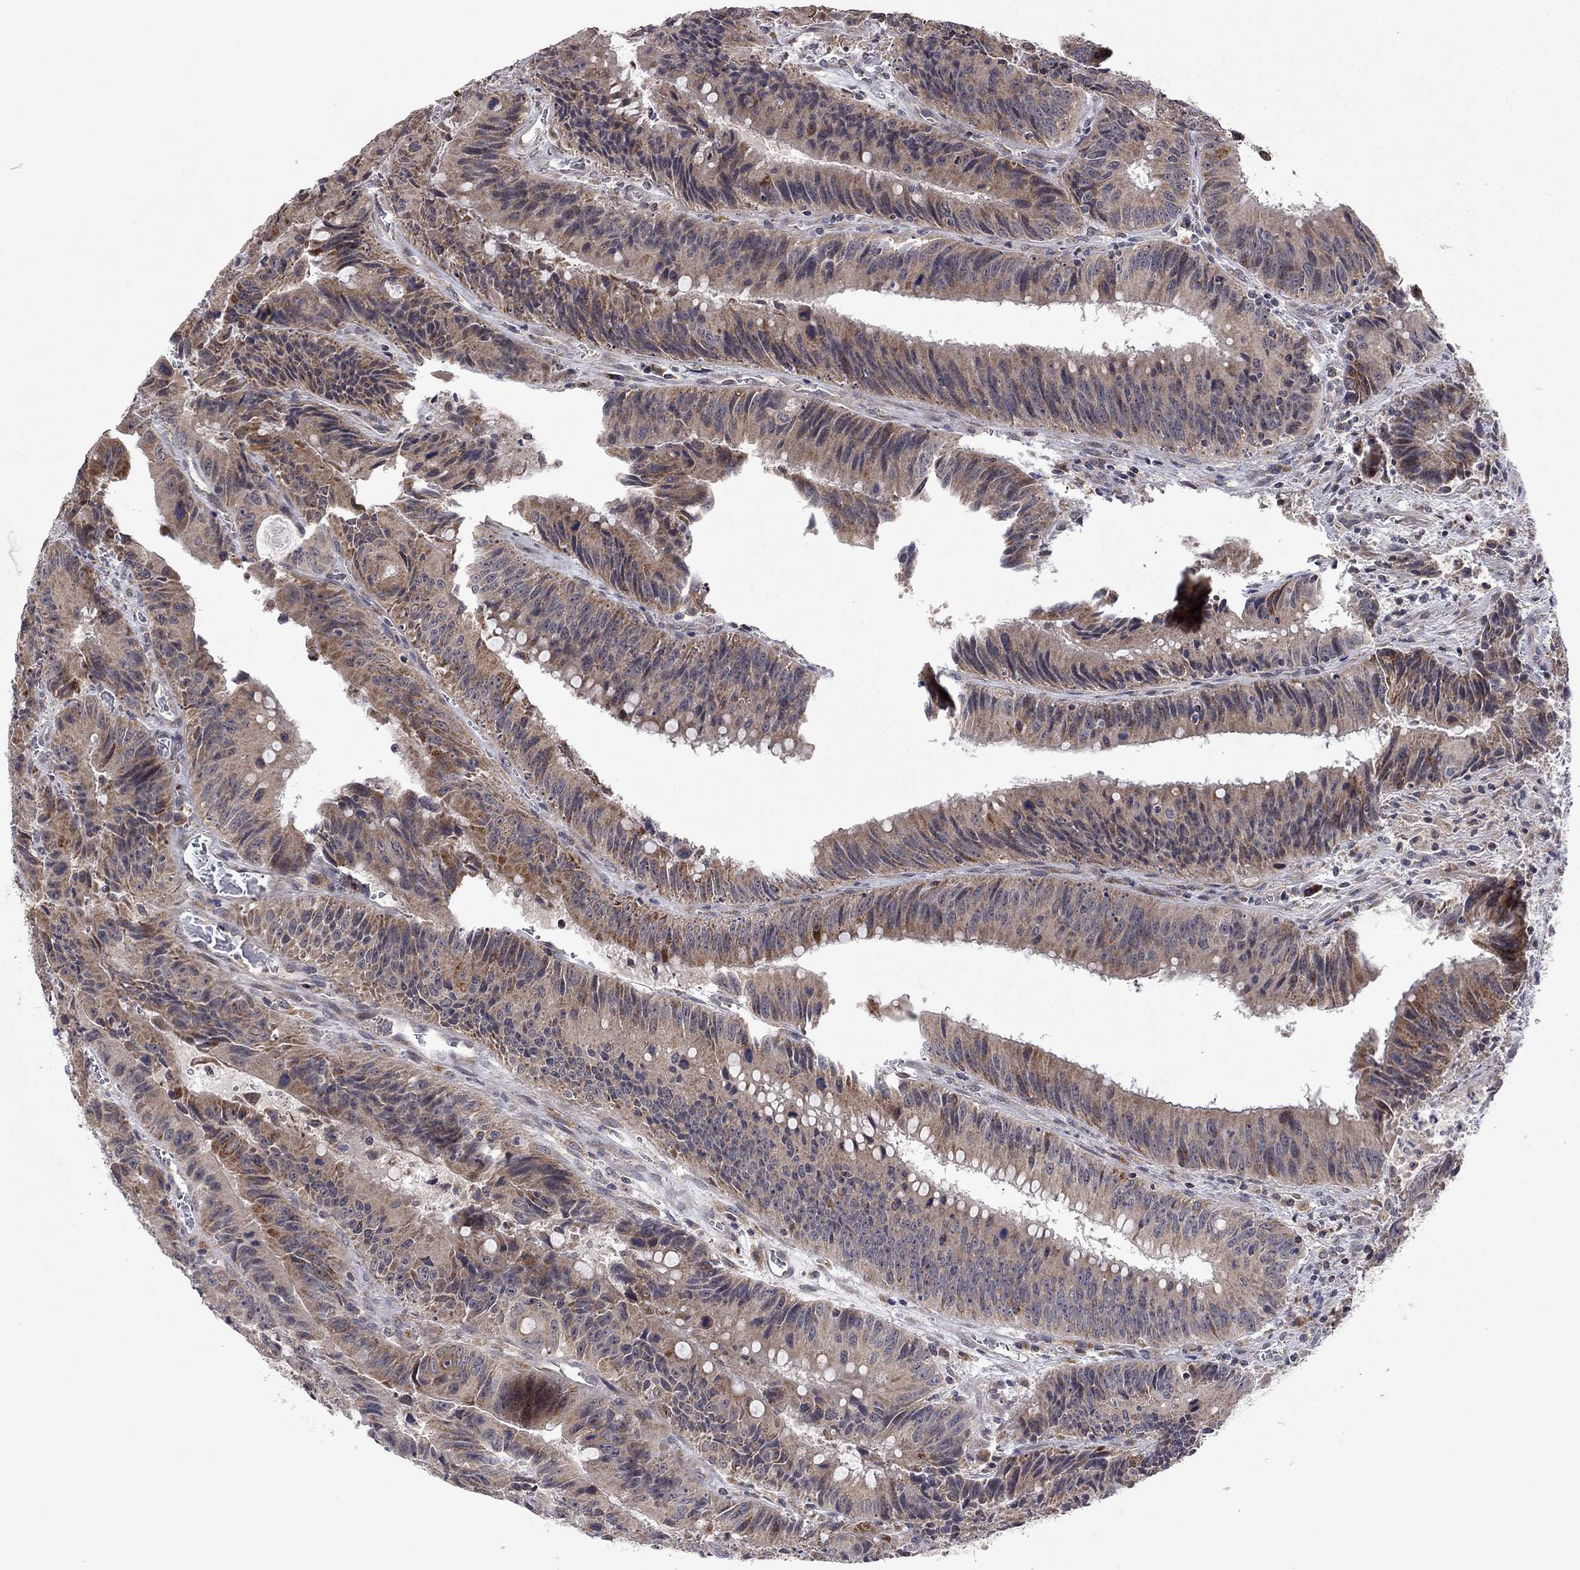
{"staining": {"intensity": "strong", "quantity": "<25%", "location": "cytoplasmic/membranous"}, "tissue": "colorectal cancer", "cell_type": "Tumor cells", "image_type": "cancer", "snomed": [{"axis": "morphology", "description": "Adenocarcinoma, NOS"}, {"axis": "topography", "description": "Rectum"}], "caption": "This image shows IHC staining of human colorectal cancer, with medium strong cytoplasmic/membranous expression in approximately <25% of tumor cells.", "gene": "IDS", "patient": {"sex": "female", "age": 72}}